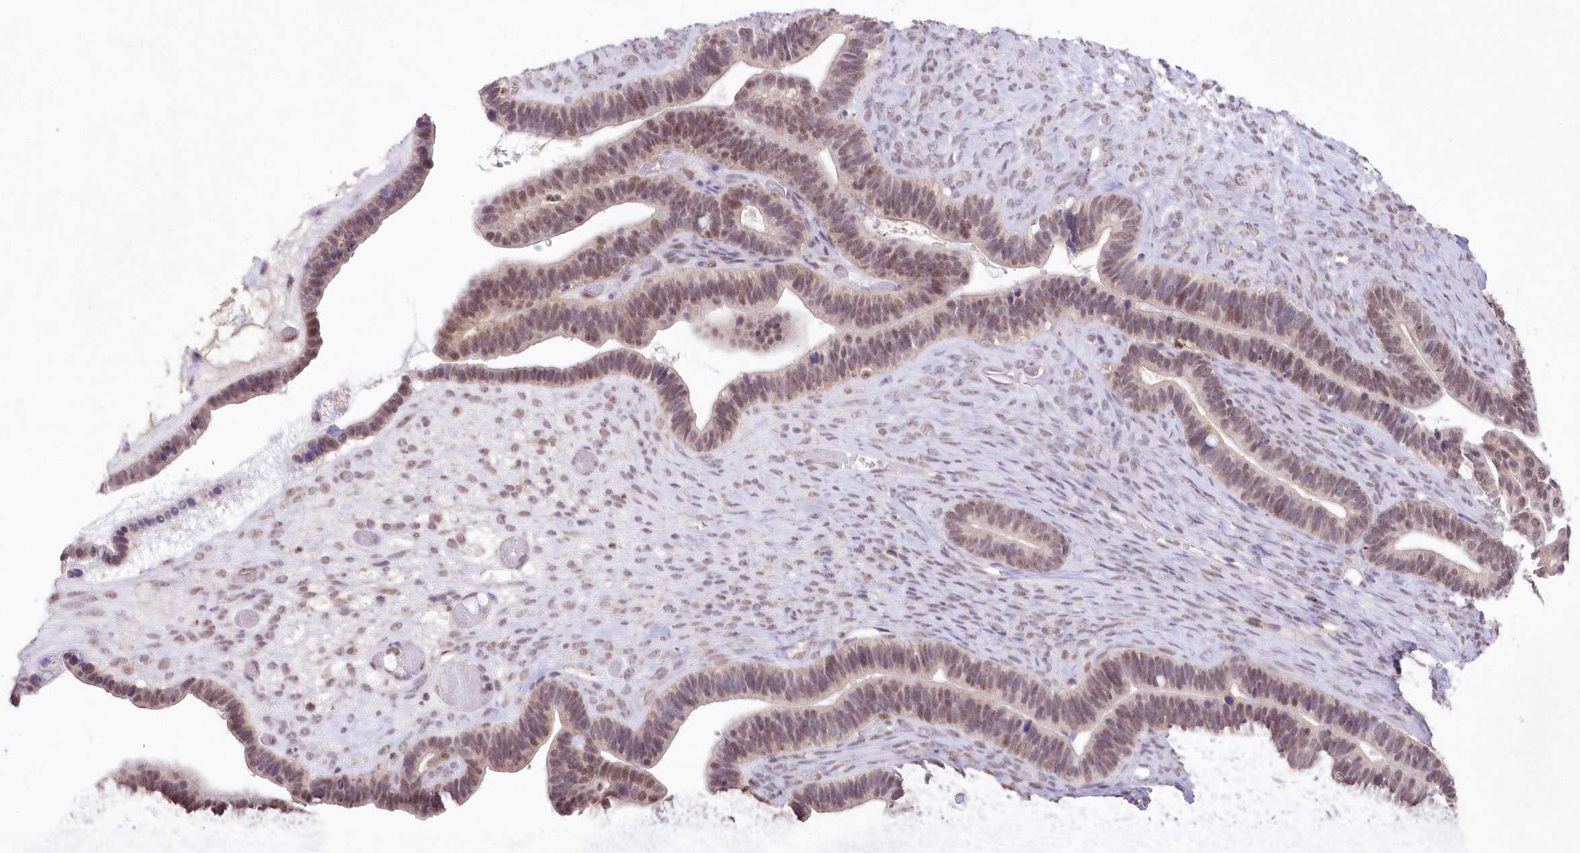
{"staining": {"intensity": "moderate", "quantity": ">75%", "location": "nuclear"}, "tissue": "ovarian cancer", "cell_type": "Tumor cells", "image_type": "cancer", "snomed": [{"axis": "morphology", "description": "Cystadenocarcinoma, serous, NOS"}, {"axis": "topography", "description": "Ovary"}], "caption": "Tumor cells demonstrate medium levels of moderate nuclear expression in about >75% of cells in ovarian cancer.", "gene": "RBM27", "patient": {"sex": "female", "age": 56}}